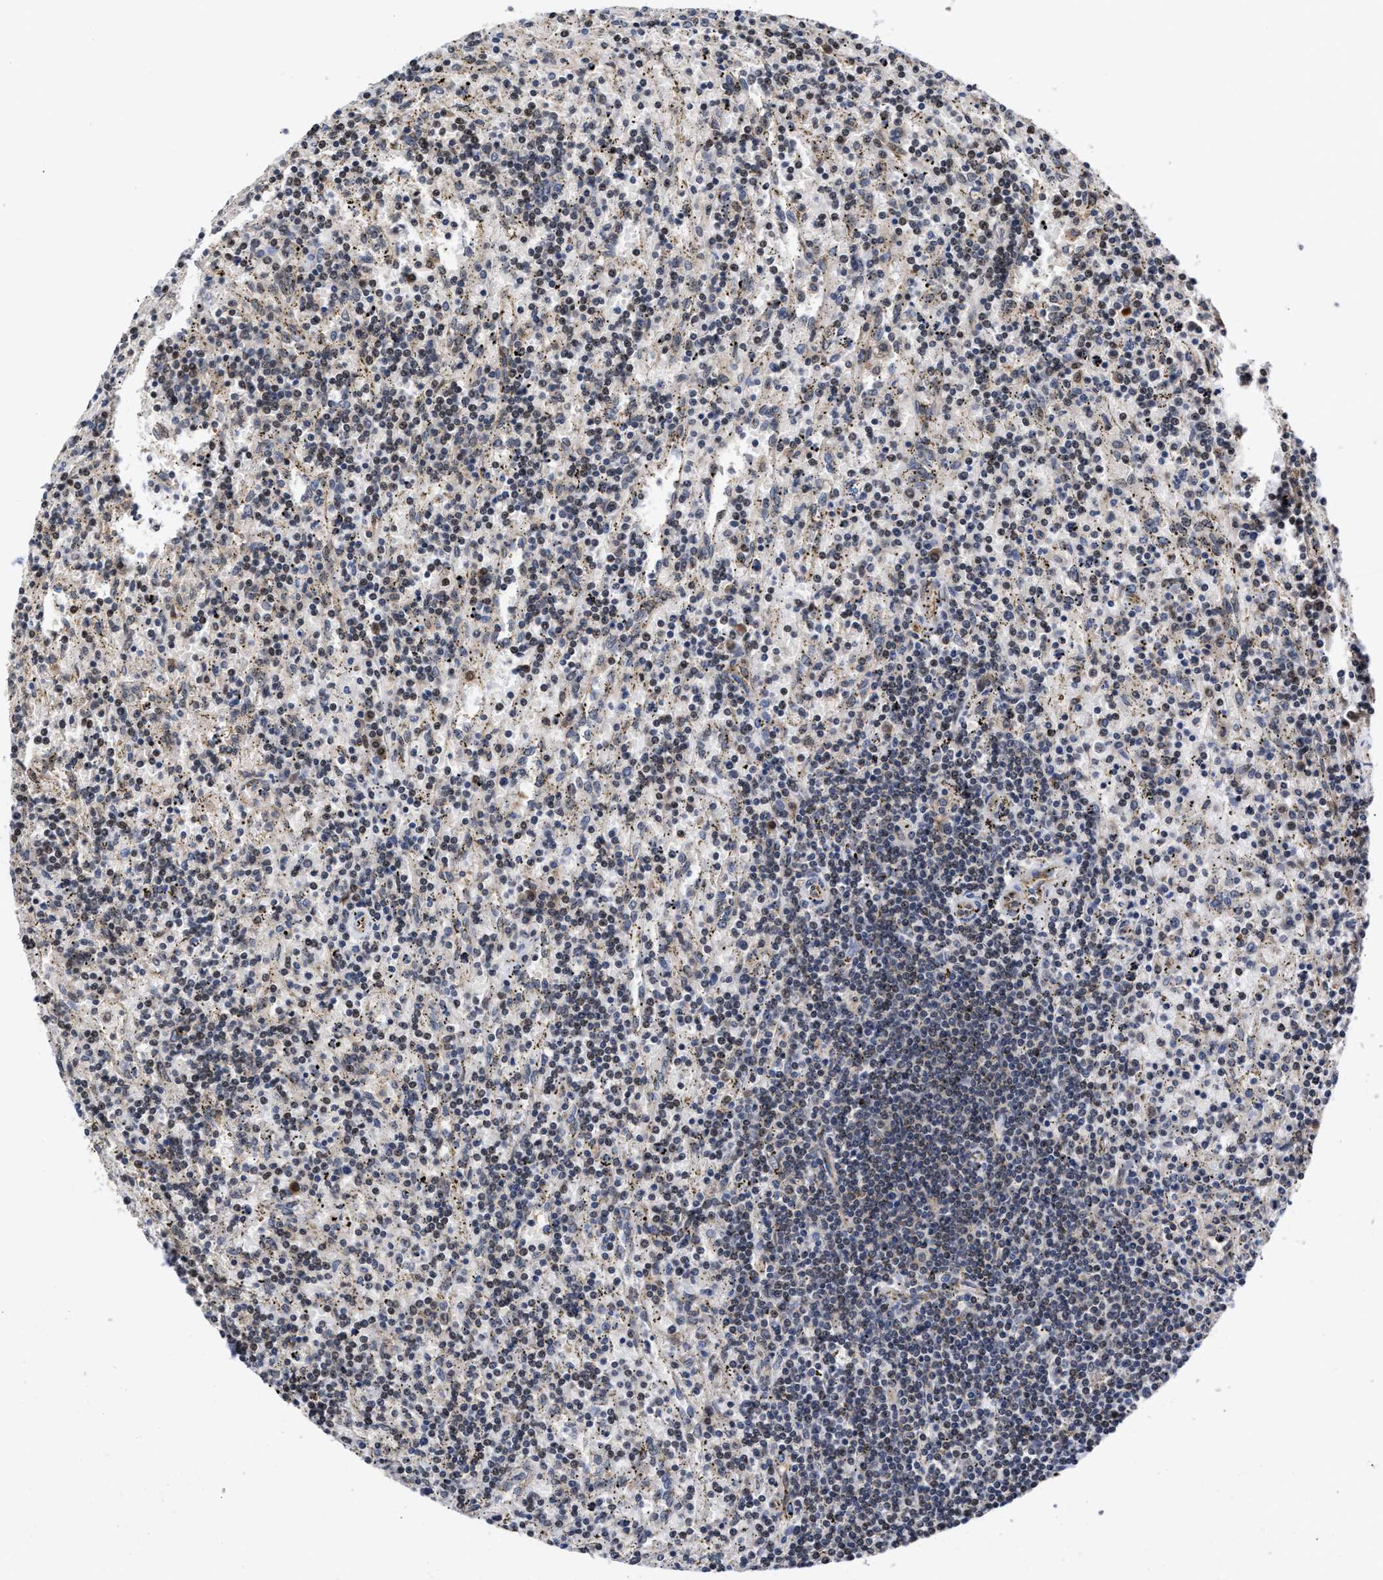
{"staining": {"intensity": "negative", "quantity": "none", "location": "none"}, "tissue": "lymphoma", "cell_type": "Tumor cells", "image_type": "cancer", "snomed": [{"axis": "morphology", "description": "Malignant lymphoma, non-Hodgkin's type, Low grade"}, {"axis": "topography", "description": "Spleen"}], "caption": "A histopathology image of human lymphoma is negative for staining in tumor cells.", "gene": "CLIP2", "patient": {"sex": "male", "age": 76}}